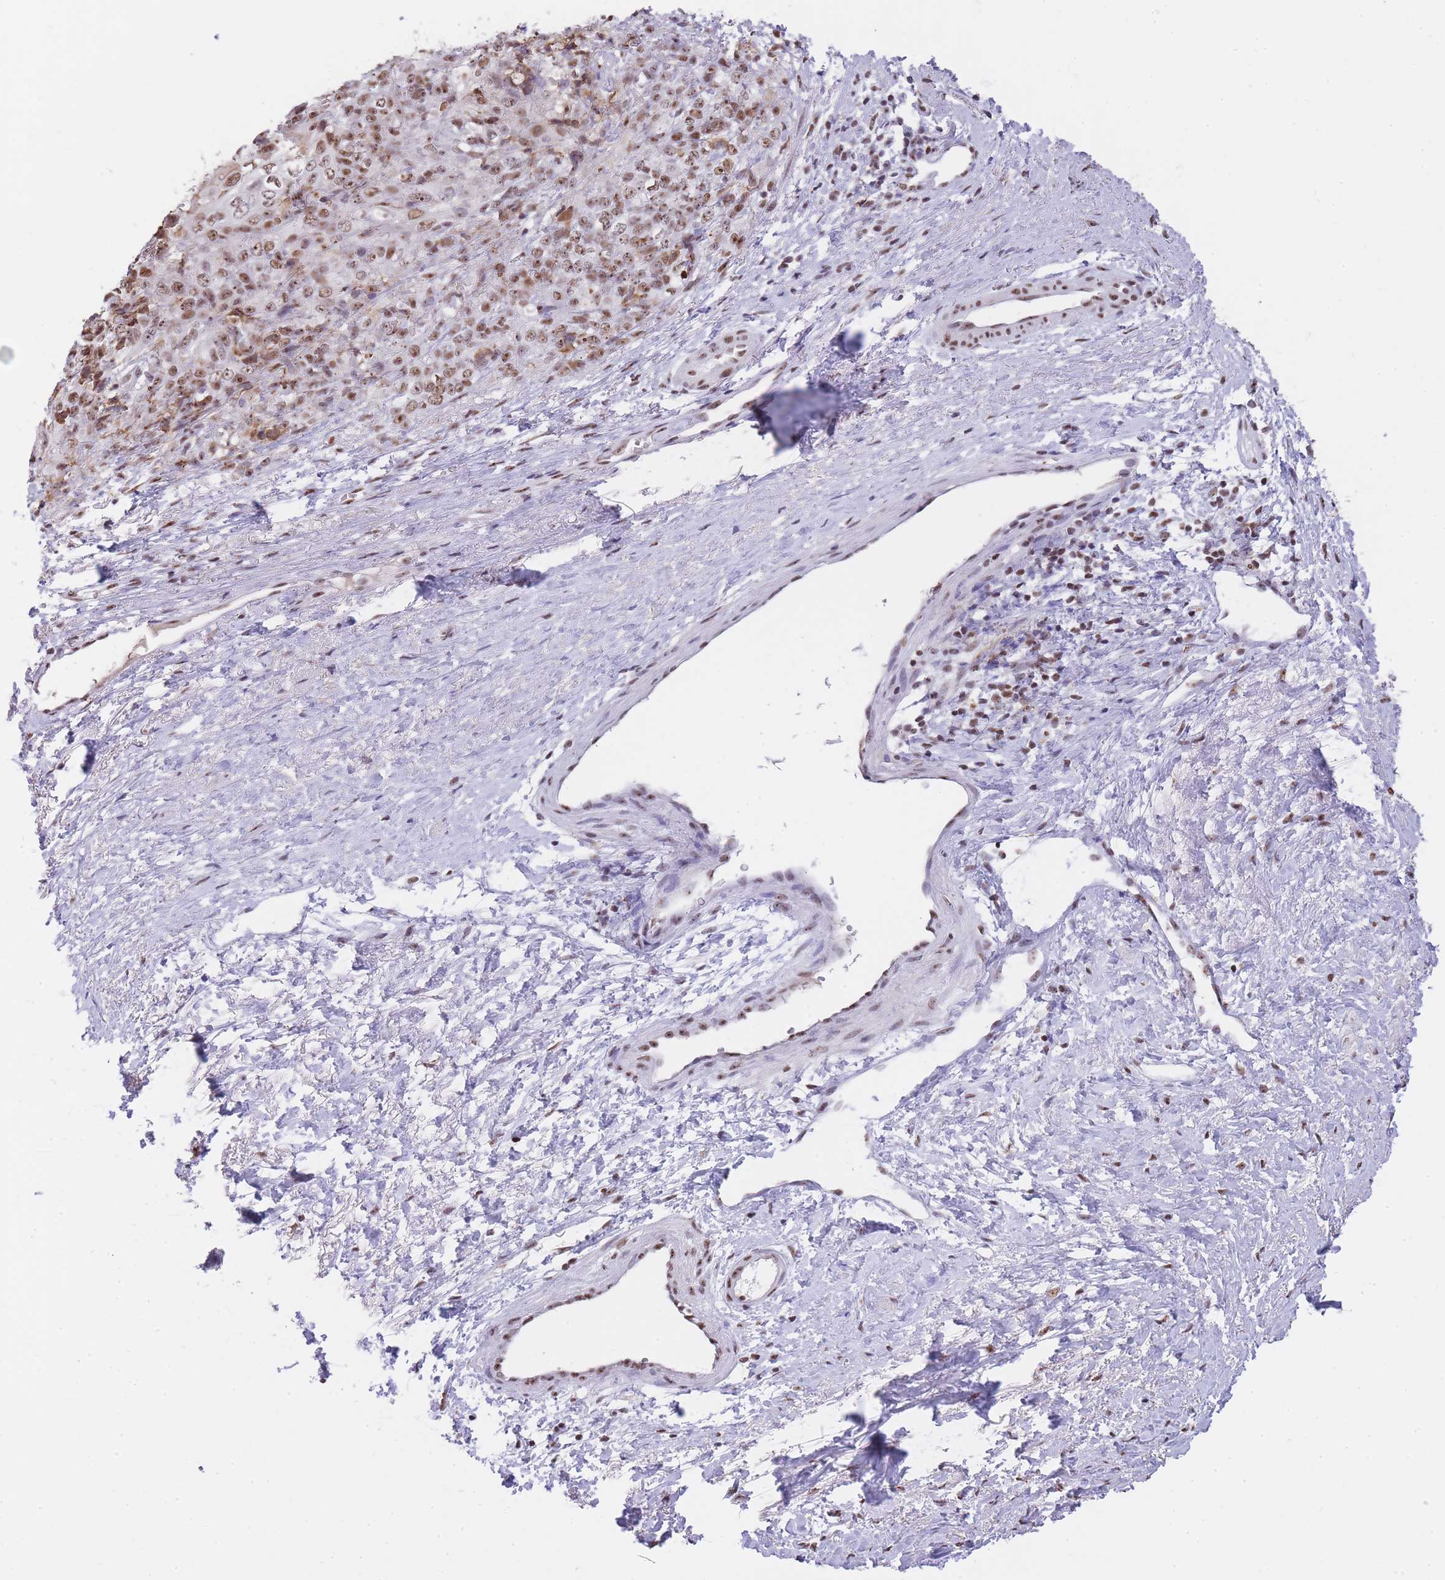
{"staining": {"intensity": "moderate", "quantity": ">75%", "location": "cytoplasmic/membranous,nuclear"}, "tissue": "skin cancer", "cell_type": "Tumor cells", "image_type": "cancer", "snomed": [{"axis": "morphology", "description": "Squamous cell carcinoma, NOS"}, {"axis": "topography", "description": "Skin"}, {"axis": "topography", "description": "Vulva"}], "caption": "The photomicrograph demonstrates immunohistochemical staining of skin cancer (squamous cell carcinoma). There is moderate cytoplasmic/membranous and nuclear positivity is present in about >75% of tumor cells. The staining was performed using DAB to visualize the protein expression in brown, while the nuclei were stained in blue with hematoxylin (Magnification: 20x).", "gene": "EVC2", "patient": {"sex": "female", "age": 85}}